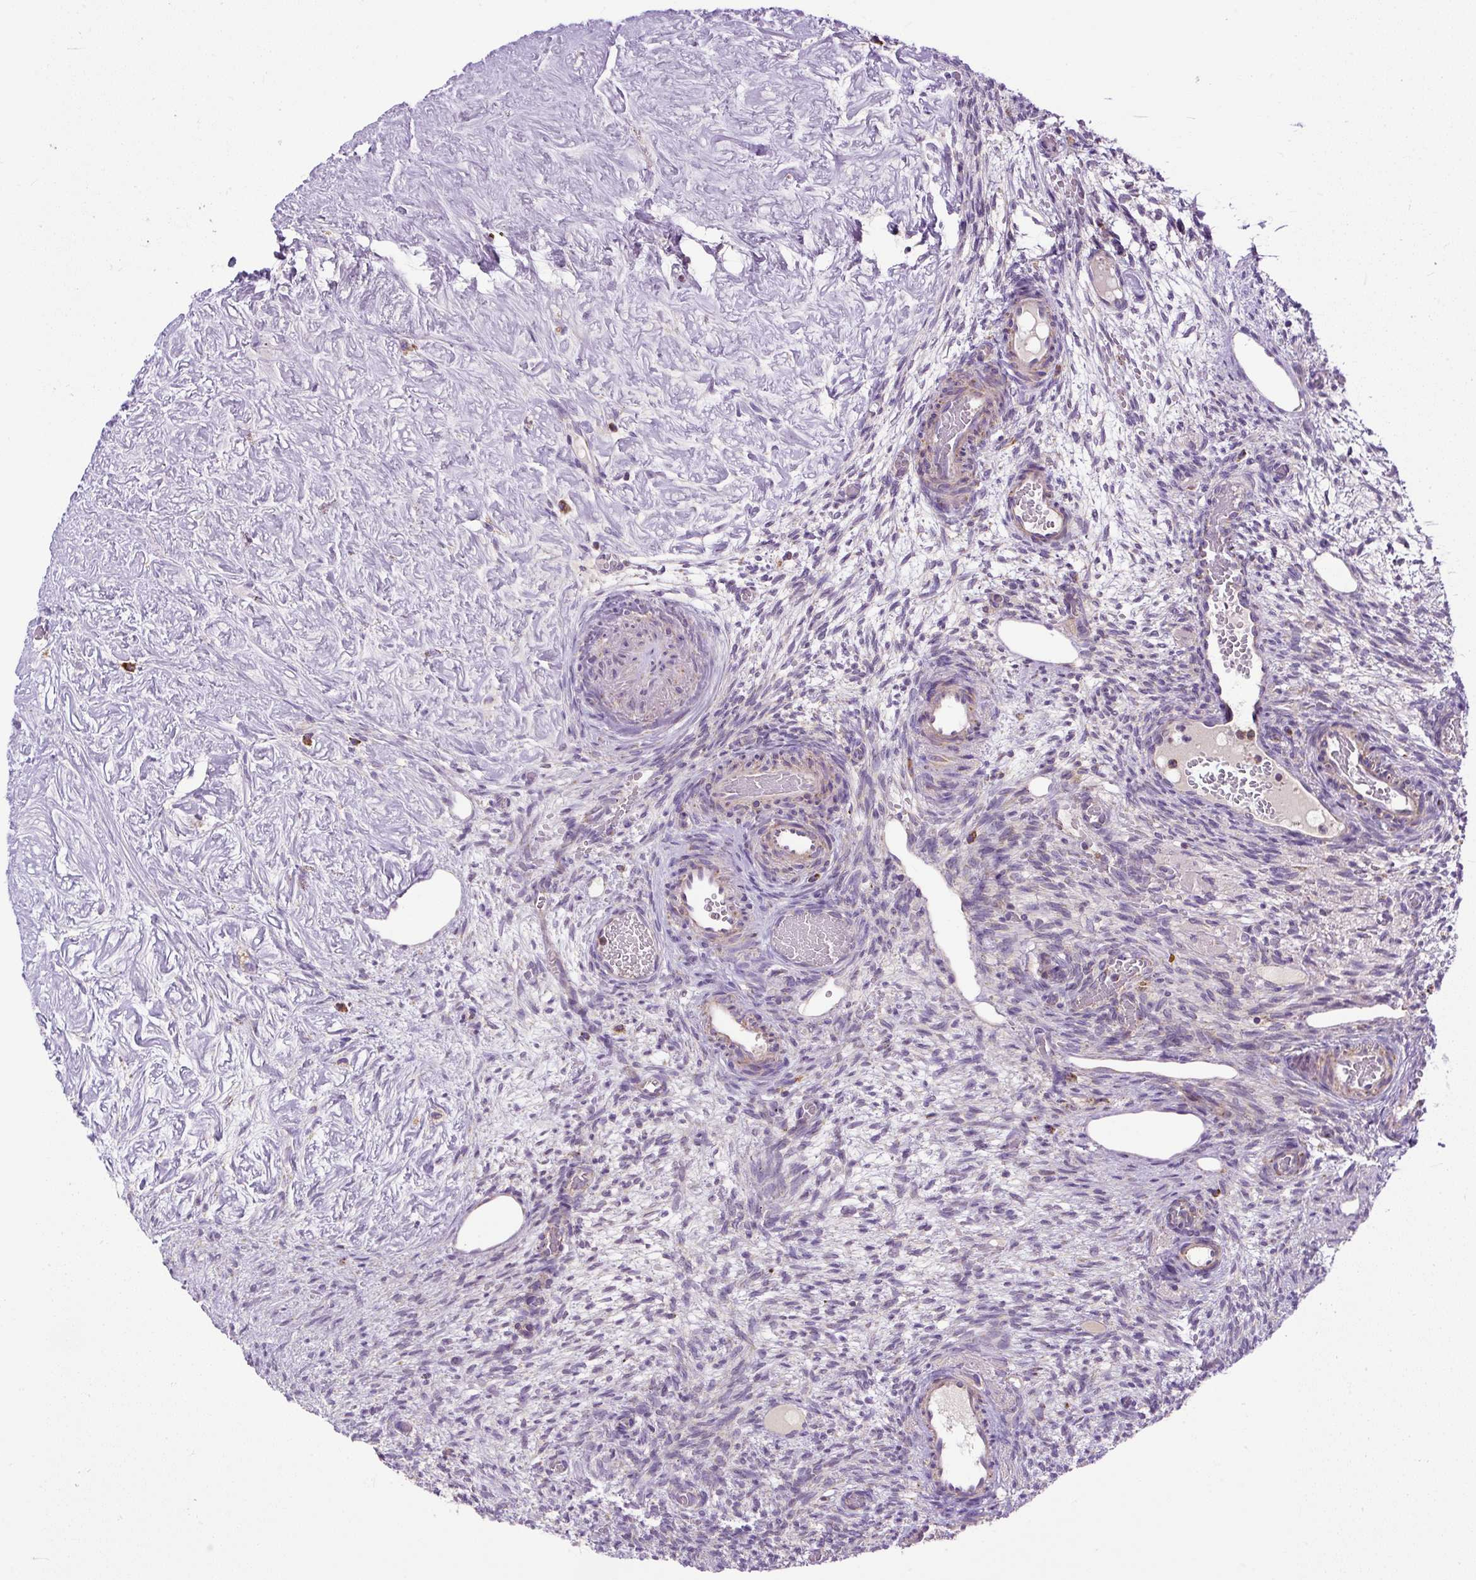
{"staining": {"intensity": "negative", "quantity": "none", "location": "none"}, "tissue": "ovary", "cell_type": "Ovarian stroma cells", "image_type": "normal", "snomed": [{"axis": "morphology", "description": "Normal tissue, NOS"}, {"axis": "topography", "description": "Ovary"}], "caption": "Immunohistochemical staining of unremarkable ovary exhibits no significant expression in ovarian stroma cells. Brightfield microscopy of IHC stained with DAB (brown) and hematoxylin (blue), captured at high magnification.", "gene": "TM2D3", "patient": {"sex": "female", "age": 67}}